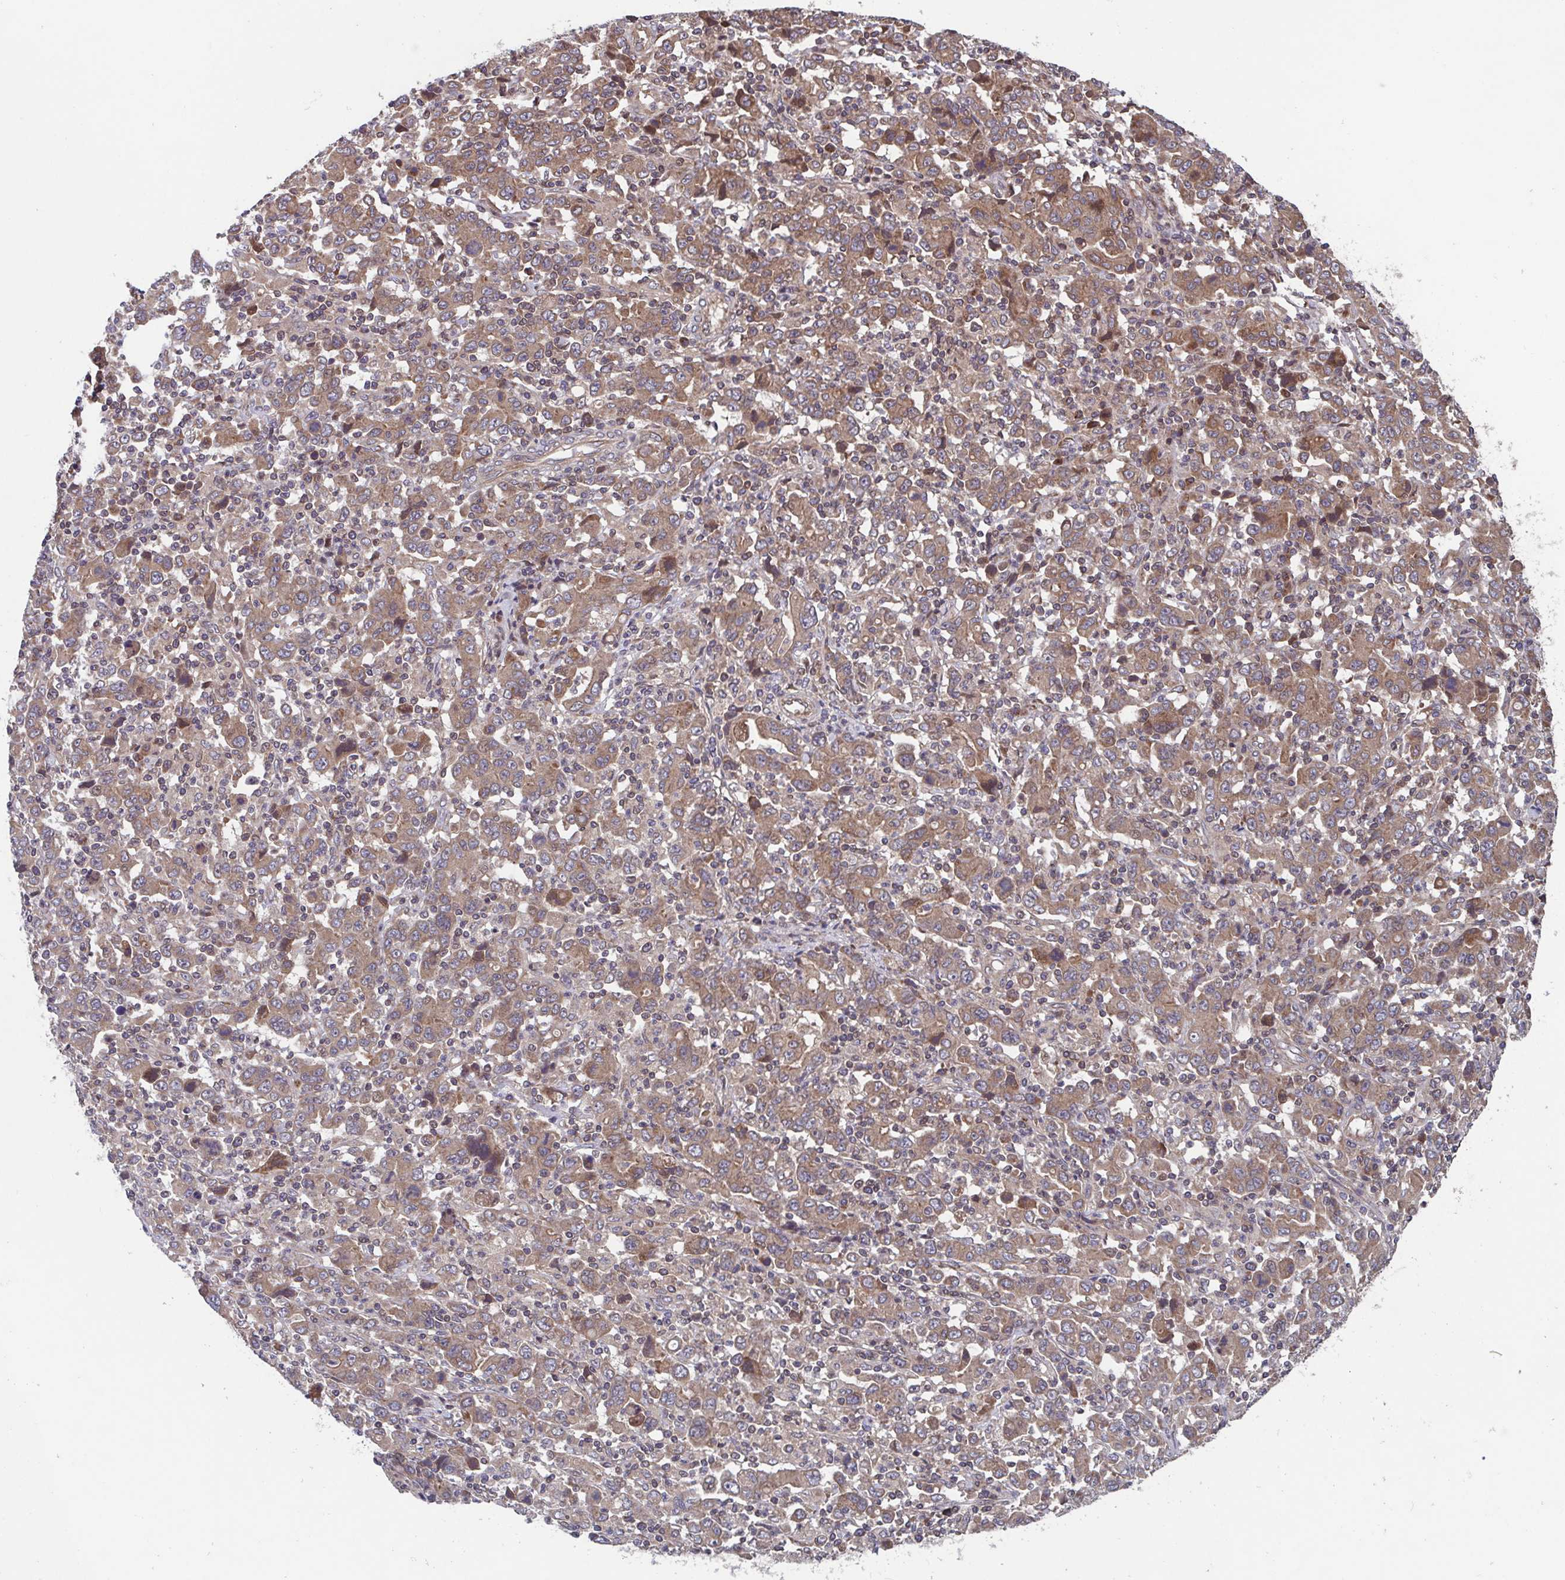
{"staining": {"intensity": "moderate", "quantity": ">75%", "location": "cytoplasmic/membranous"}, "tissue": "stomach cancer", "cell_type": "Tumor cells", "image_type": "cancer", "snomed": [{"axis": "morphology", "description": "Adenocarcinoma, NOS"}, {"axis": "topography", "description": "Stomach, upper"}], "caption": "IHC of stomach adenocarcinoma demonstrates medium levels of moderate cytoplasmic/membranous expression in approximately >75% of tumor cells. The protein of interest is stained brown, and the nuclei are stained in blue (DAB (3,3'-diaminobenzidine) IHC with brightfield microscopy, high magnification).", "gene": "COPB1", "patient": {"sex": "male", "age": 69}}